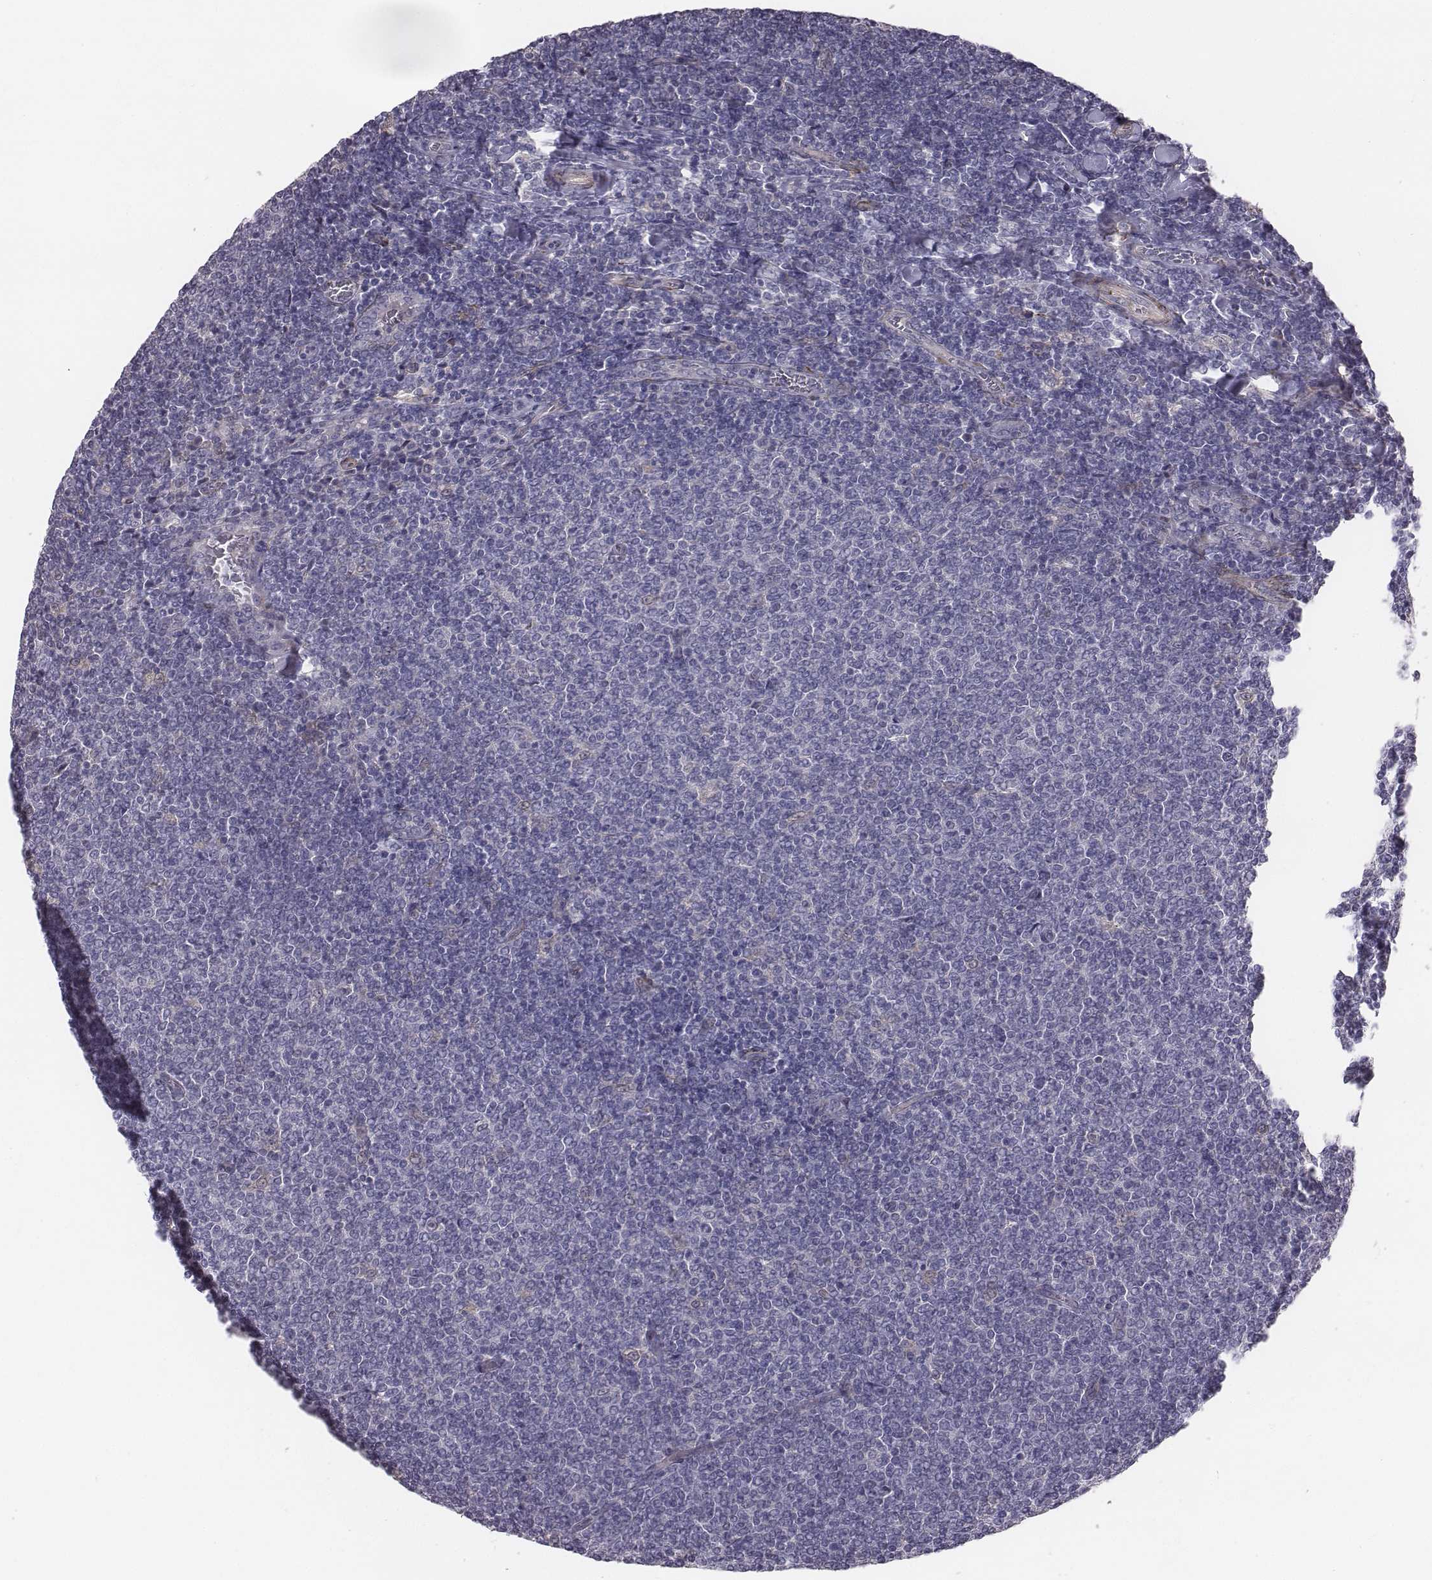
{"staining": {"intensity": "negative", "quantity": "none", "location": "none"}, "tissue": "lymphoma", "cell_type": "Tumor cells", "image_type": "cancer", "snomed": [{"axis": "morphology", "description": "Malignant lymphoma, non-Hodgkin's type, Low grade"}, {"axis": "topography", "description": "Lymph node"}], "caption": "Tumor cells are negative for protein expression in human malignant lymphoma, non-Hodgkin's type (low-grade). (DAB immunohistochemistry with hematoxylin counter stain).", "gene": "PRKCZ", "patient": {"sex": "male", "age": 52}}